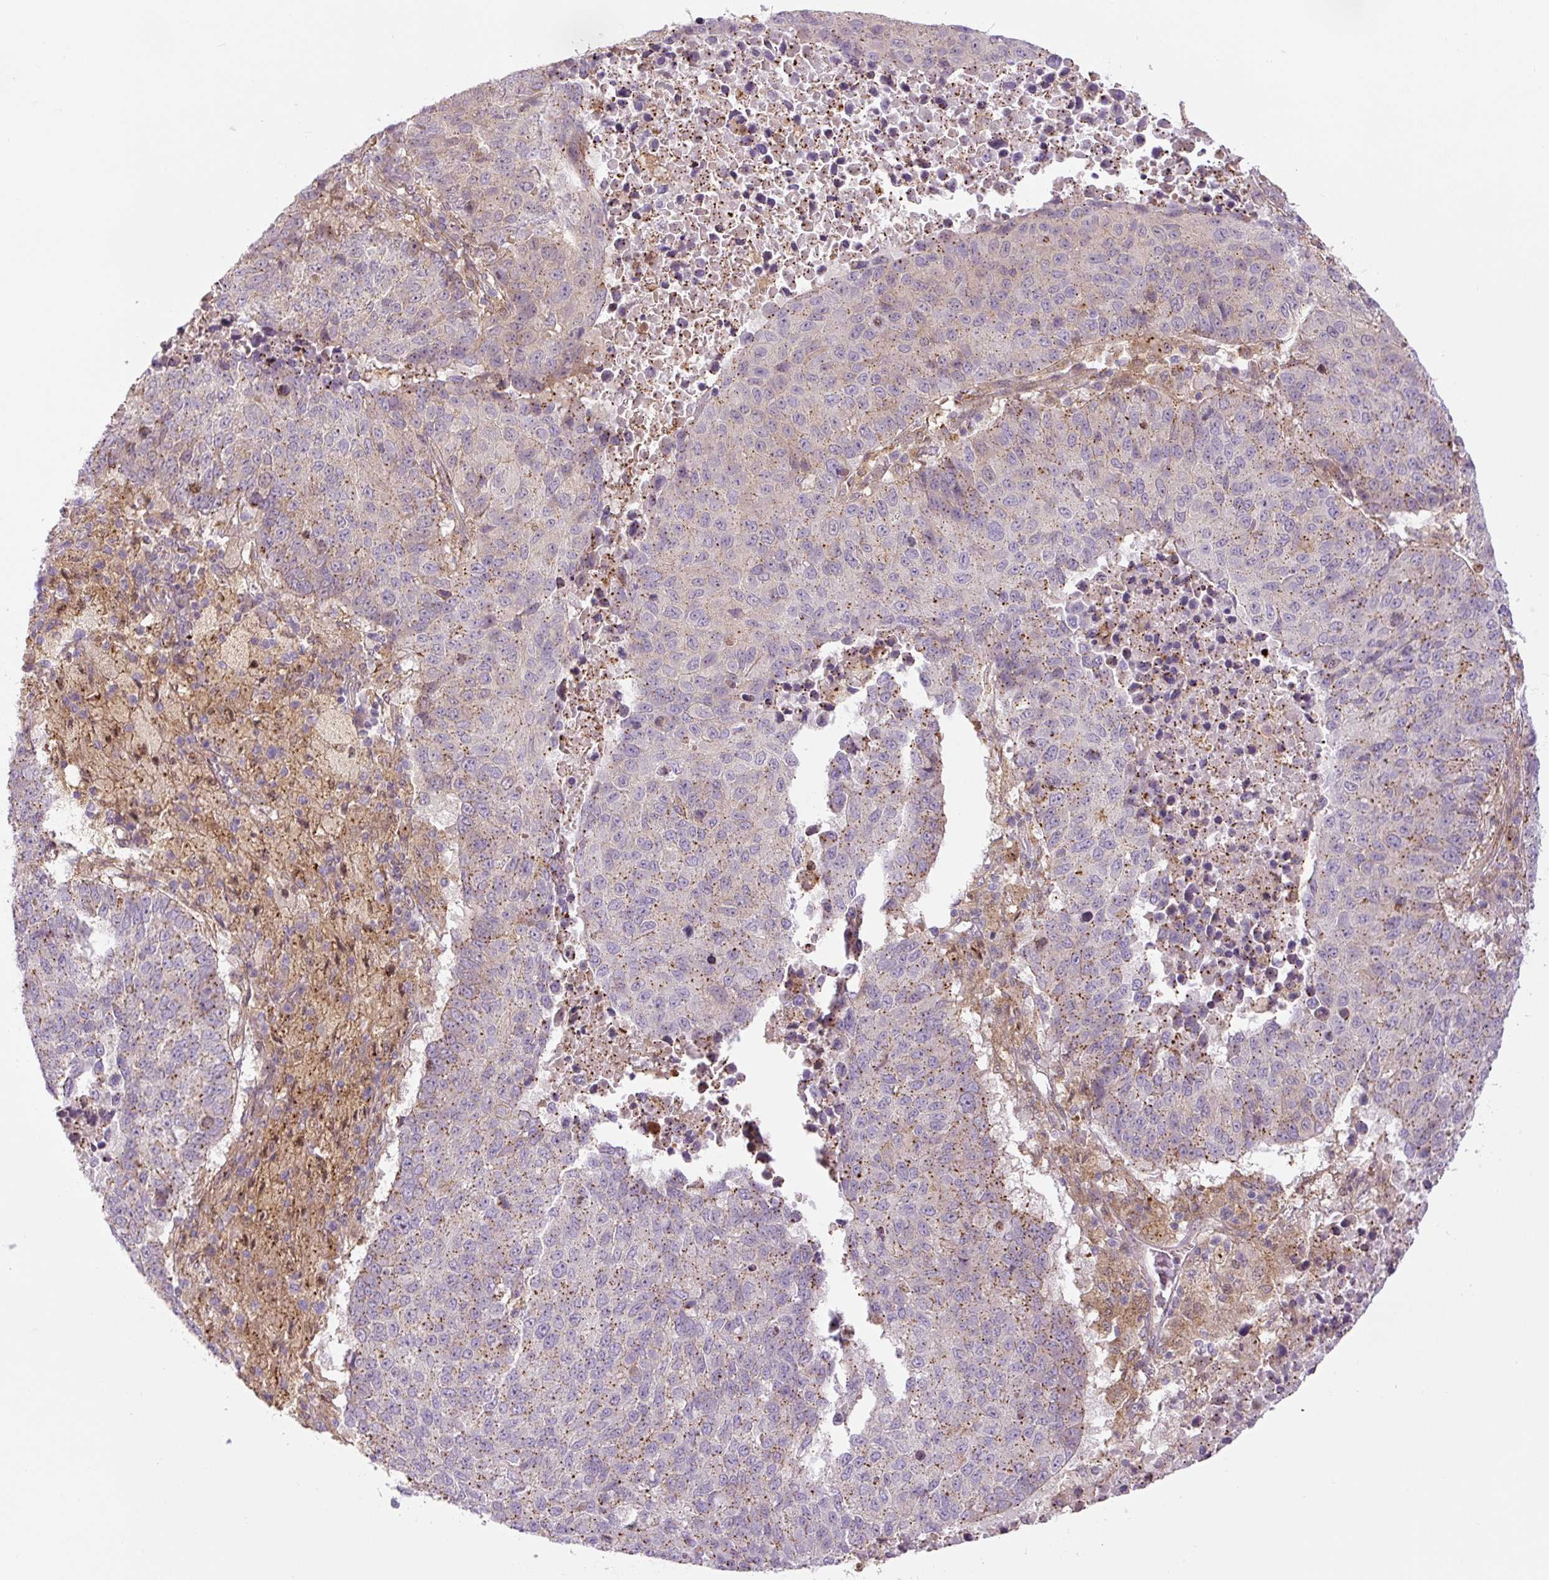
{"staining": {"intensity": "moderate", "quantity": "25%-75%", "location": "cytoplasmic/membranous"}, "tissue": "lung cancer", "cell_type": "Tumor cells", "image_type": "cancer", "snomed": [{"axis": "morphology", "description": "Squamous cell carcinoma, NOS"}, {"axis": "topography", "description": "Lung"}], "caption": "High-power microscopy captured an immunohistochemistry micrograph of lung cancer (squamous cell carcinoma), revealing moderate cytoplasmic/membranous staining in about 25%-75% of tumor cells. (DAB (3,3'-diaminobenzidine) IHC with brightfield microscopy, high magnification).", "gene": "ZSWIM7", "patient": {"sex": "male", "age": 73}}